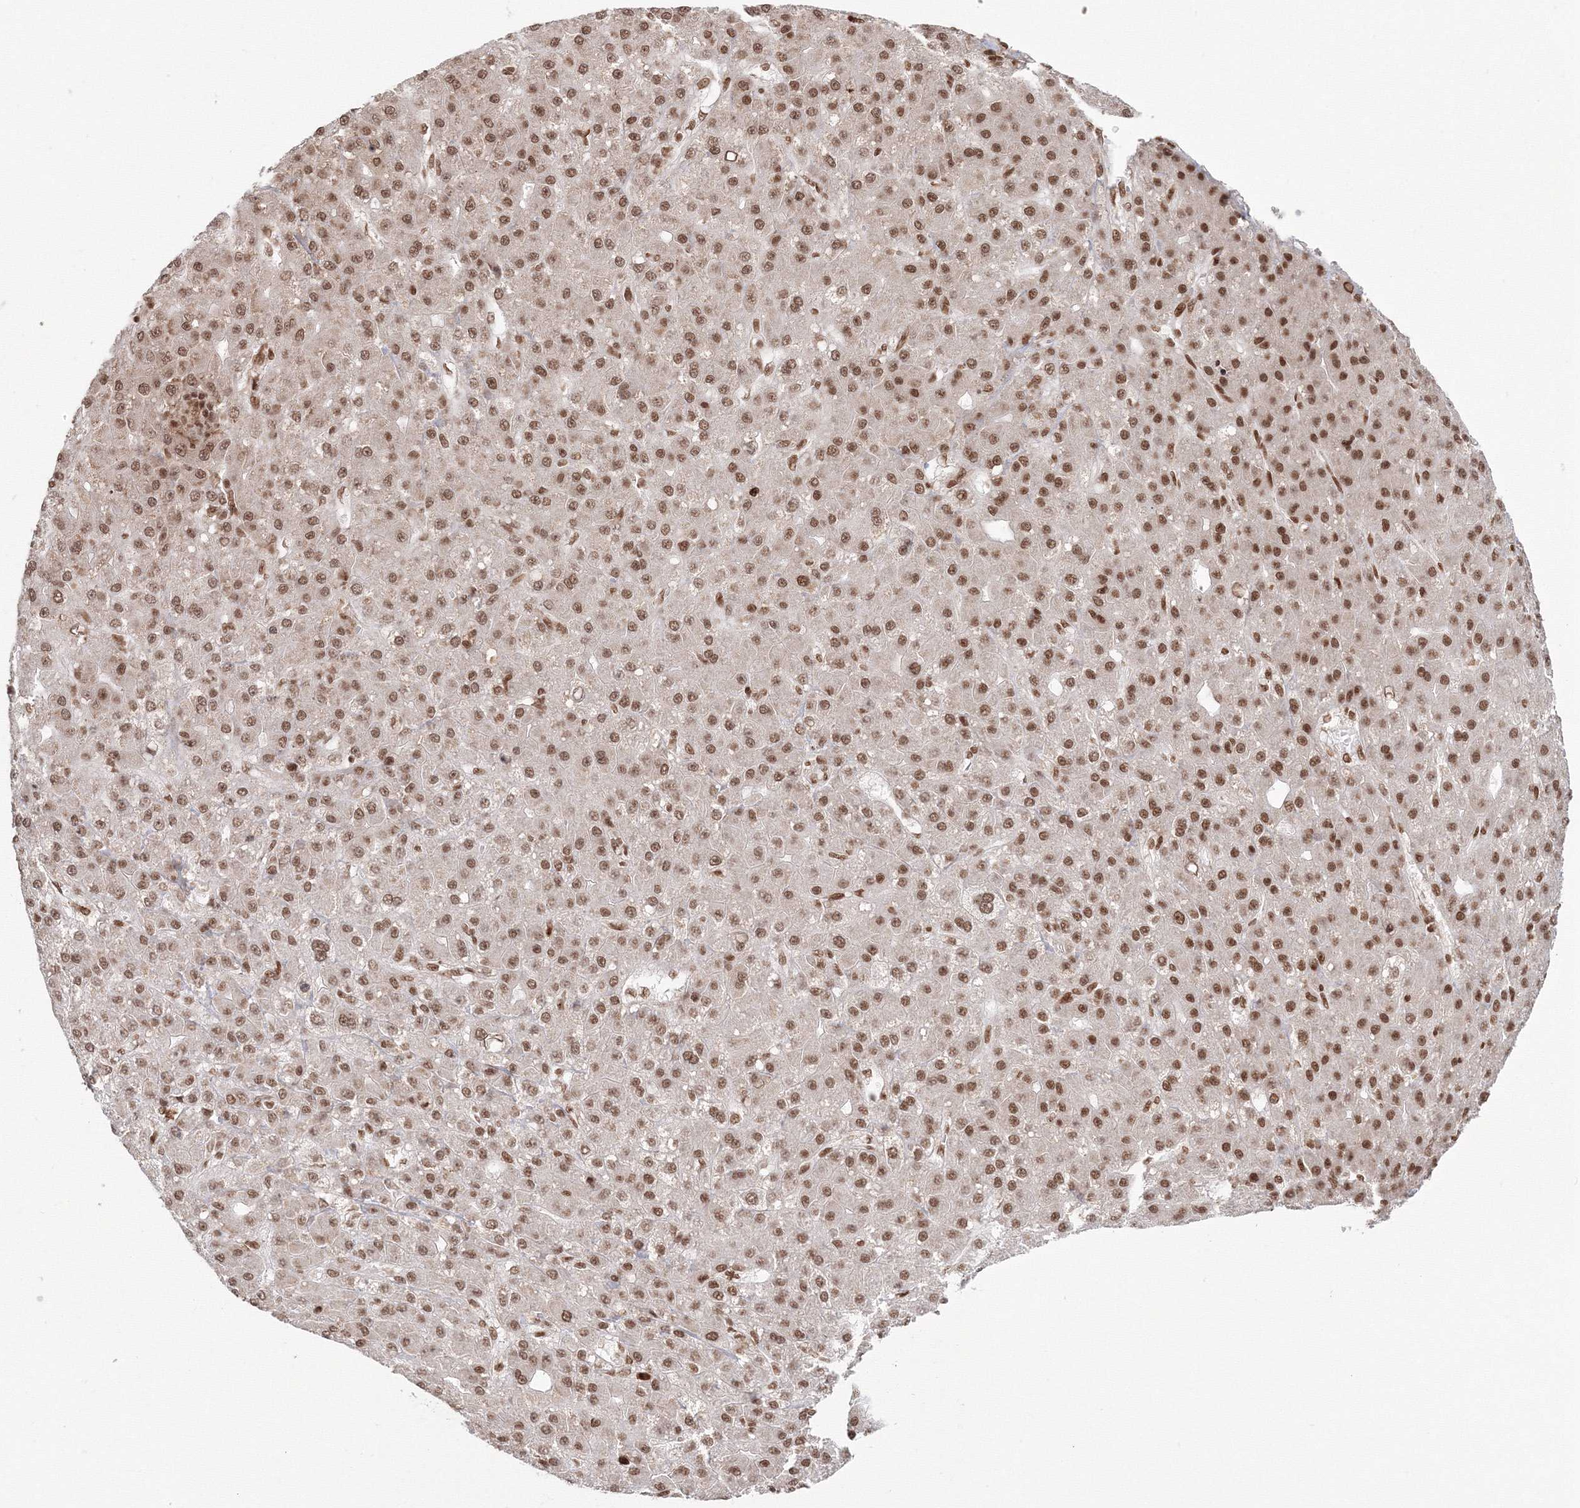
{"staining": {"intensity": "moderate", "quantity": ">75%", "location": "nuclear"}, "tissue": "liver cancer", "cell_type": "Tumor cells", "image_type": "cancer", "snomed": [{"axis": "morphology", "description": "Carcinoma, Hepatocellular, NOS"}, {"axis": "topography", "description": "Liver"}], "caption": "Liver cancer stained with IHC exhibits moderate nuclear expression in about >75% of tumor cells.", "gene": "KIF20A", "patient": {"sex": "male", "age": 67}}